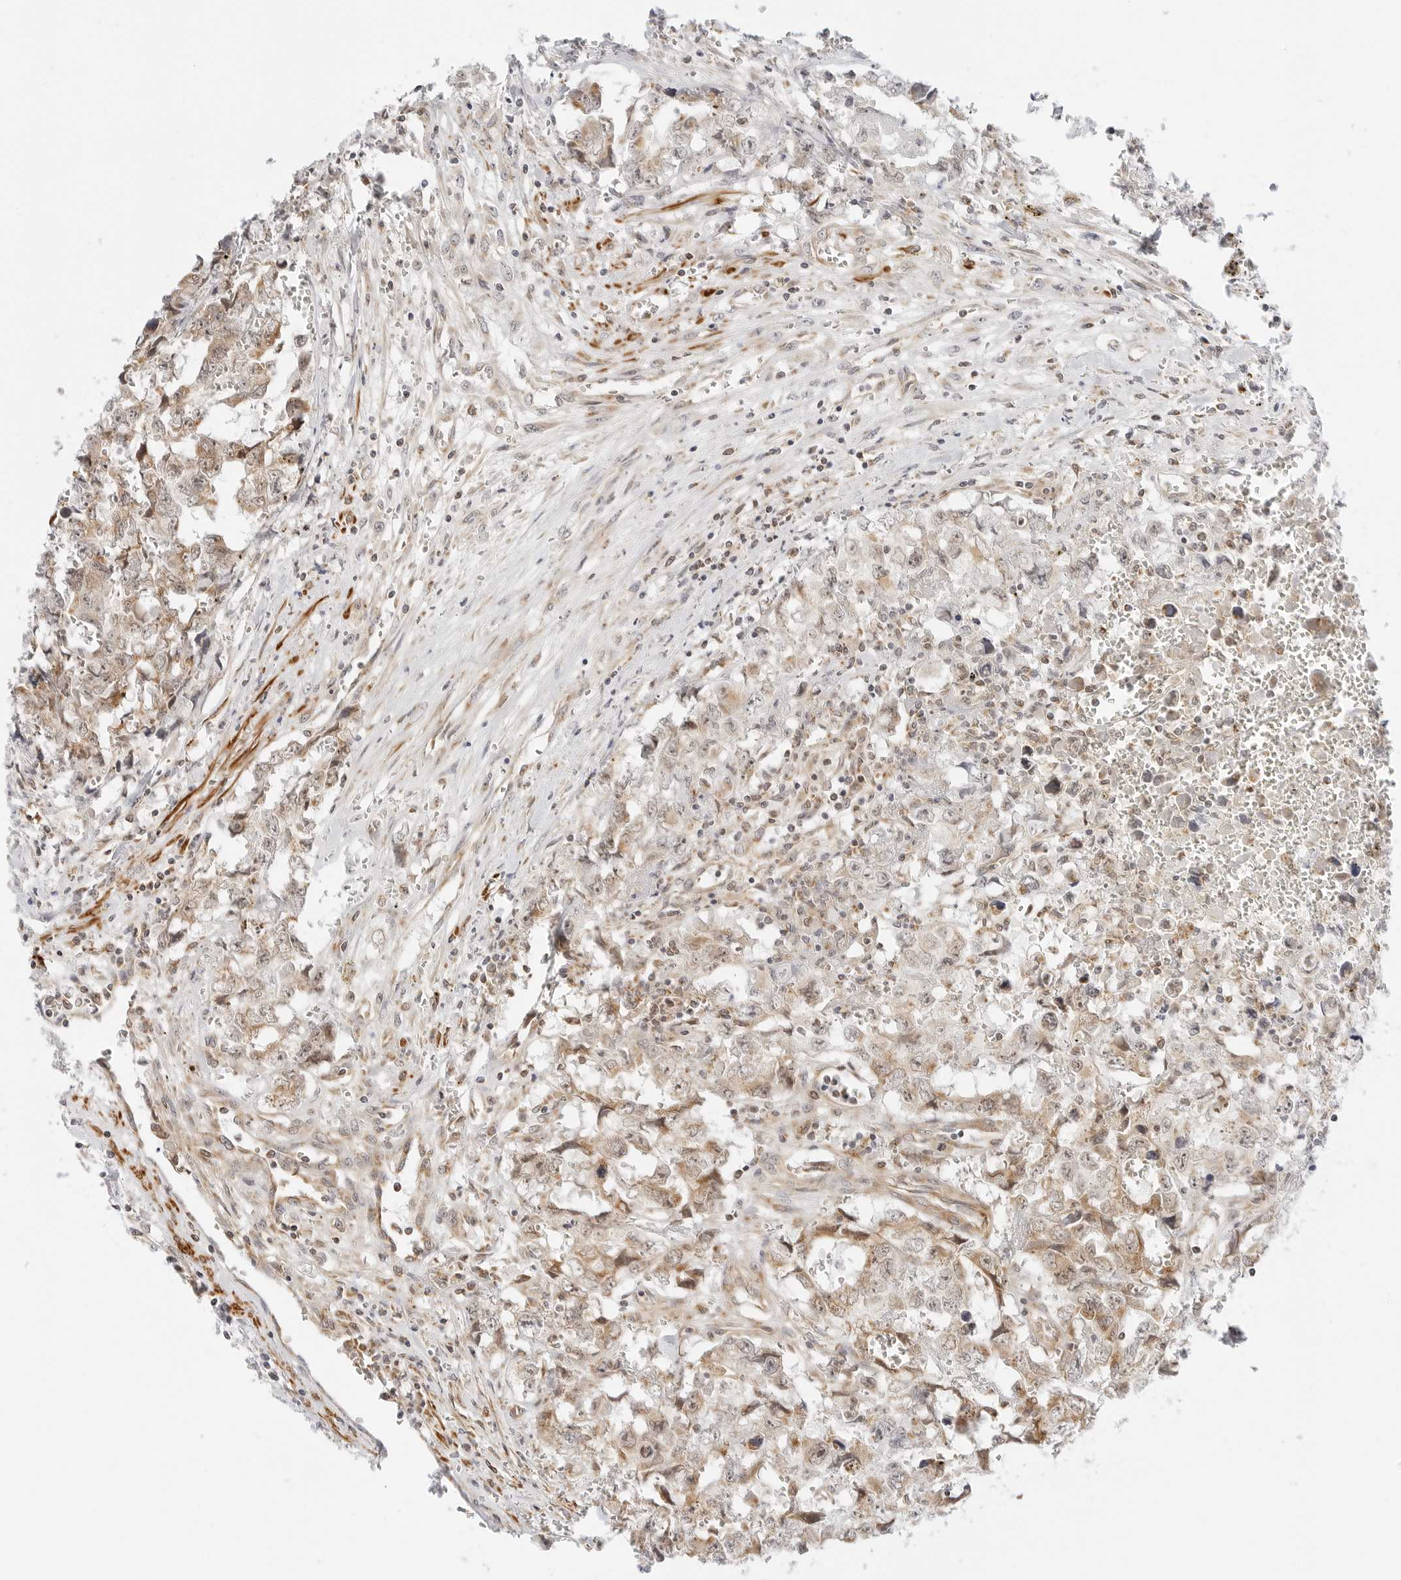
{"staining": {"intensity": "weak", "quantity": ">75%", "location": "cytoplasmic/membranous,nuclear"}, "tissue": "testis cancer", "cell_type": "Tumor cells", "image_type": "cancer", "snomed": [{"axis": "morphology", "description": "Carcinoma, Embryonal, NOS"}, {"axis": "topography", "description": "Testis"}], "caption": "This is an image of IHC staining of testis embryonal carcinoma, which shows weak positivity in the cytoplasmic/membranous and nuclear of tumor cells.", "gene": "GORAB", "patient": {"sex": "male", "age": 31}}